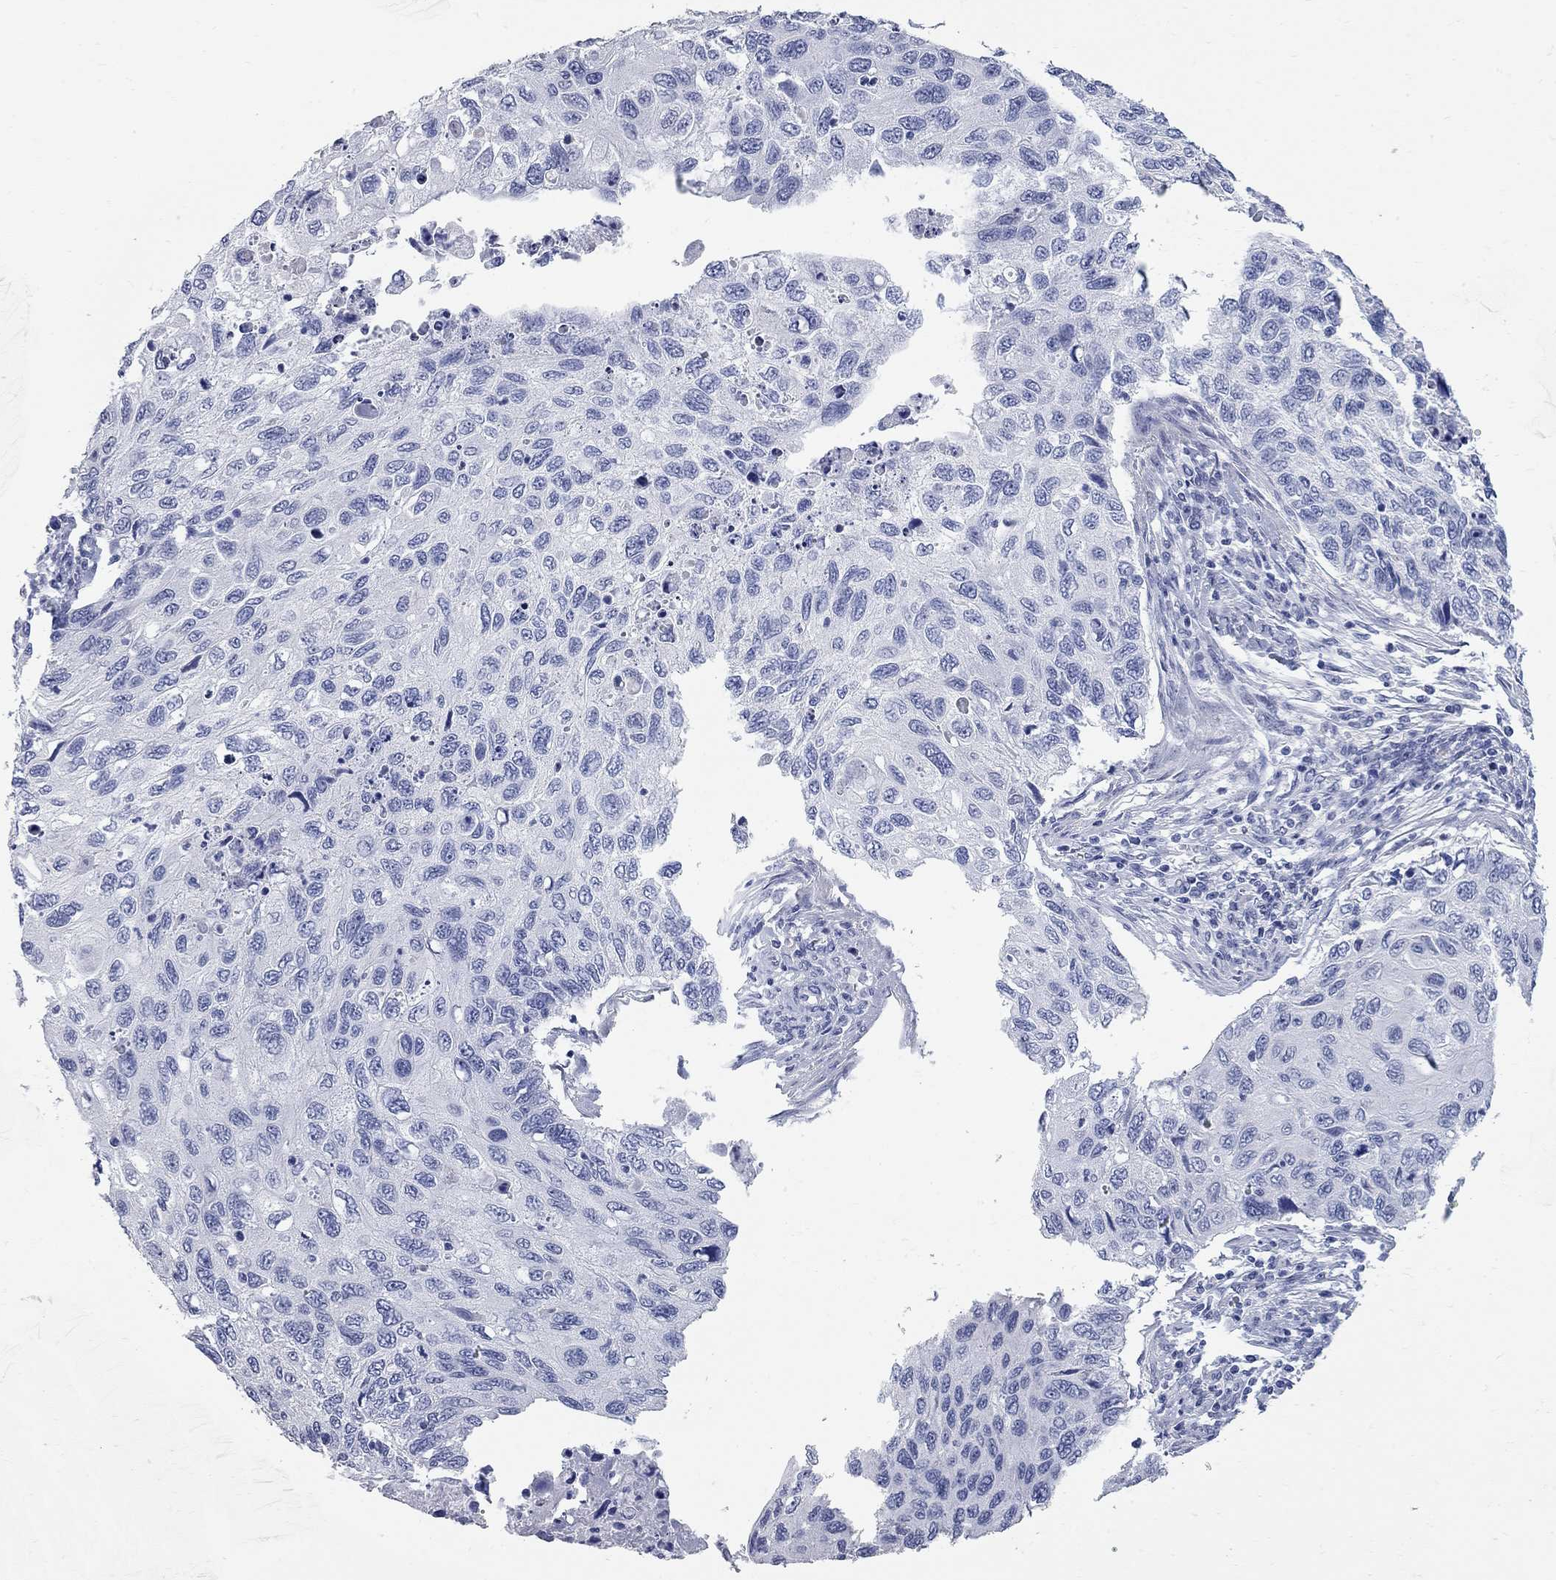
{"staining": {"intensity": "negative", "quantity": "none", "location": "none"}, "tissue": "cervical cancer", "cell_type": "Tumor cells", "image_type": "cancer", "snomed": [{"axis": "morphology", "description": "Squamous cell carcinoma, NOS"}, {"axis": "topography", "description": "Cervix"}], "caption": "Tumor cells are negative for protein expression in human cervical squamous cell carcinoma.", "gene": "BPIFB1", "patient": {"sex": "female", "age": 70}}